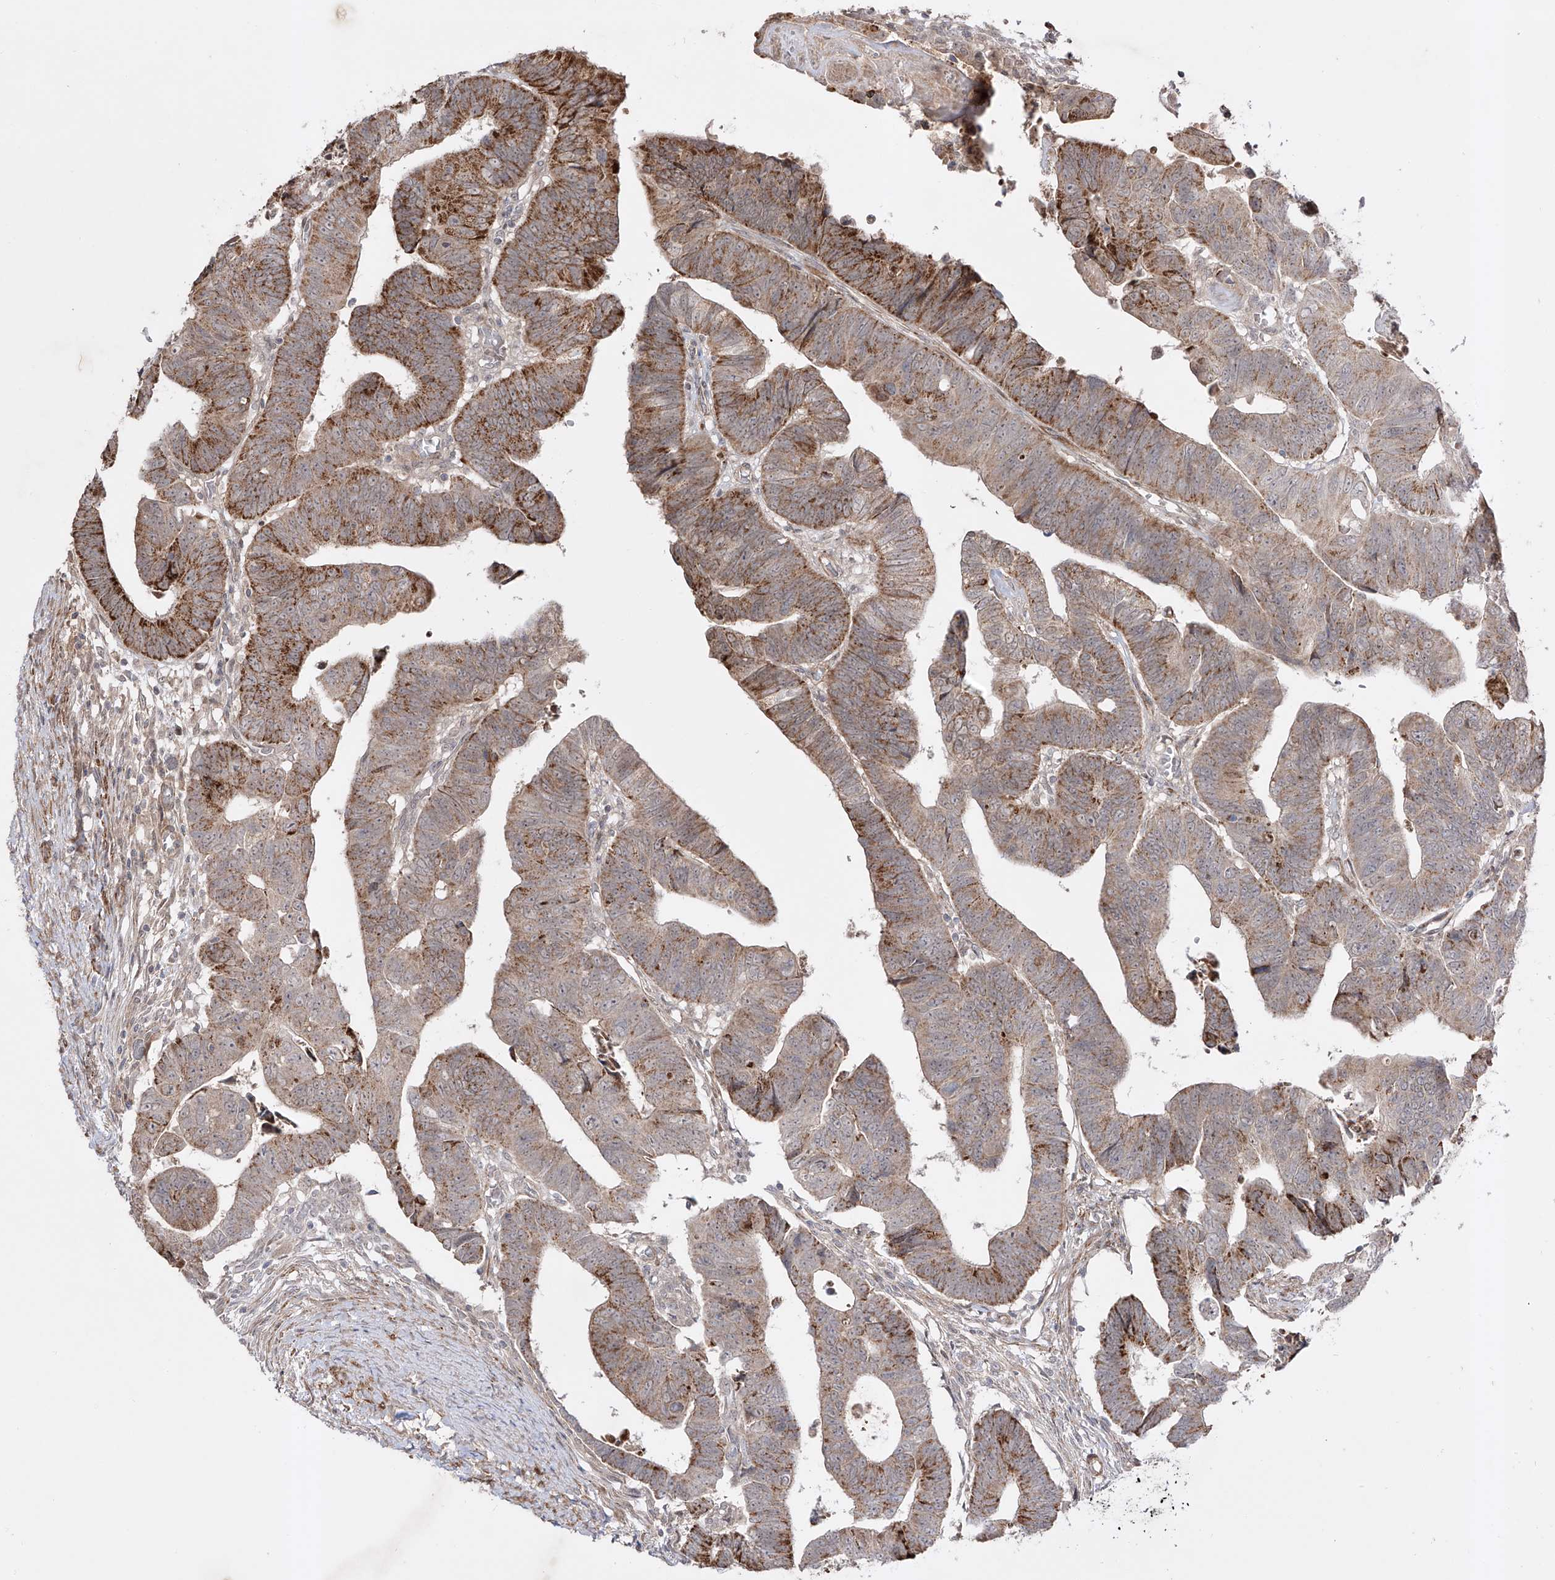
{"staining": {"intensity": "moderate", "quantity": "25%-75%", "location": "cytoplasmic/membranous"}, "tissue": "colorectal cancer", "cell_type": "Tumor cells", "image_type": "cancer", "snomed": [{"axis": "morphology", "description": "Adenocarcinoma, NOS"}, {"axis": "topography", "description": "Rectum"}], "caption": "Colorectal adenocarcinoma stained with a brown dye demonstrates moderate cytoplasmic/membranous positive expression in about 25%-75% of tumor cells.", "gene": "KDM1B", "patient": {"sex": "female", "age": 65}}